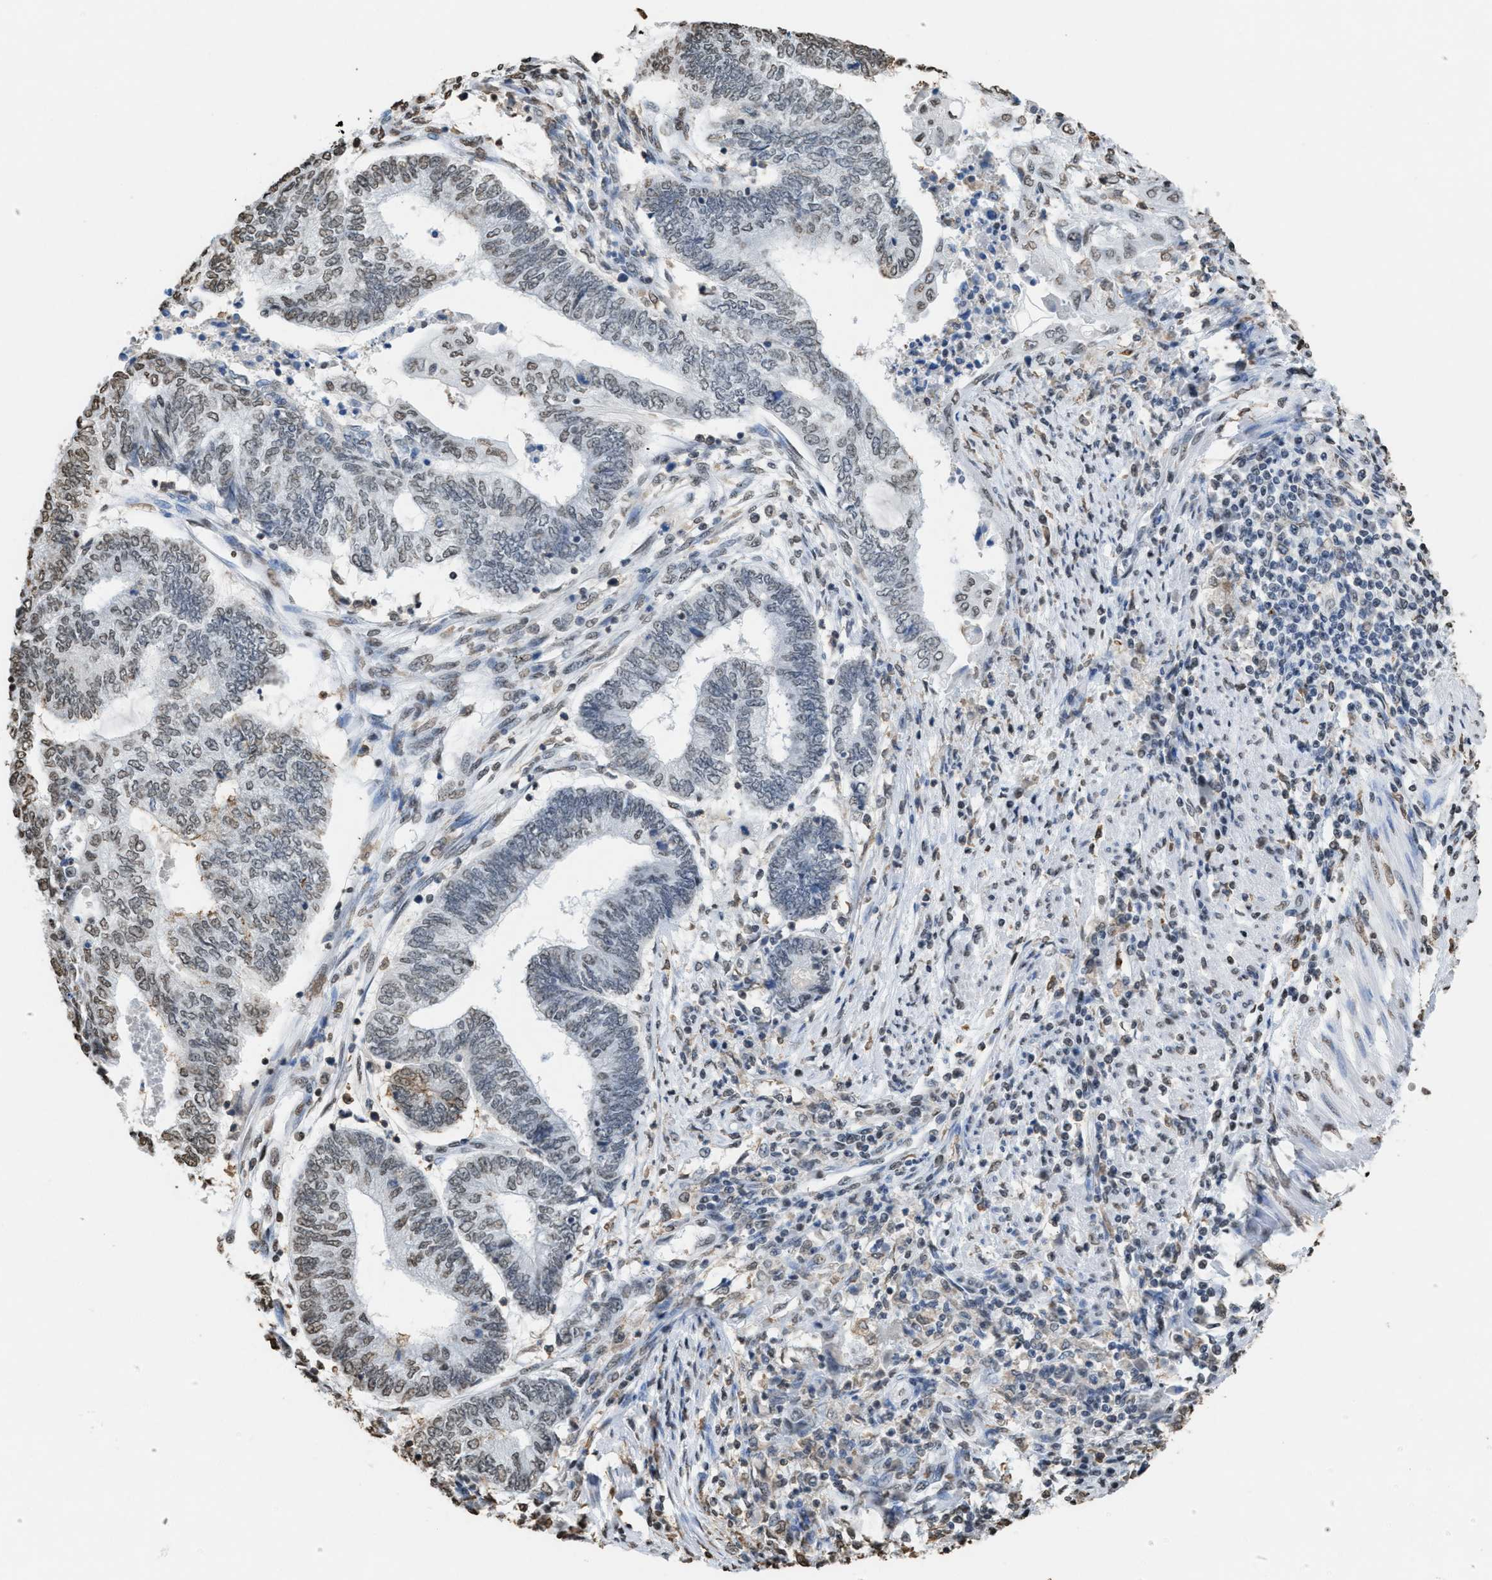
{"staining": {"intensity": "weak", "quantity": "<25%", "location": "nuclear"}, "tissue": "endometrial cancer", "cell_type": "Tumor cells", "image_type": "cancer", "snomed": [{"axis": "morphology", "description": "Adenocarcinoma, NOS"}, {"axis": "topography", "description": "Uterus"}, {"axis": "topography", "description": "Endometrium"}], "caption": "Immunohistochemical staining of human endometrial cancer exhibits no significant expression in tumor cells.", "gene": "NUP88", "patient": {"sex": "female", "age": 70}}